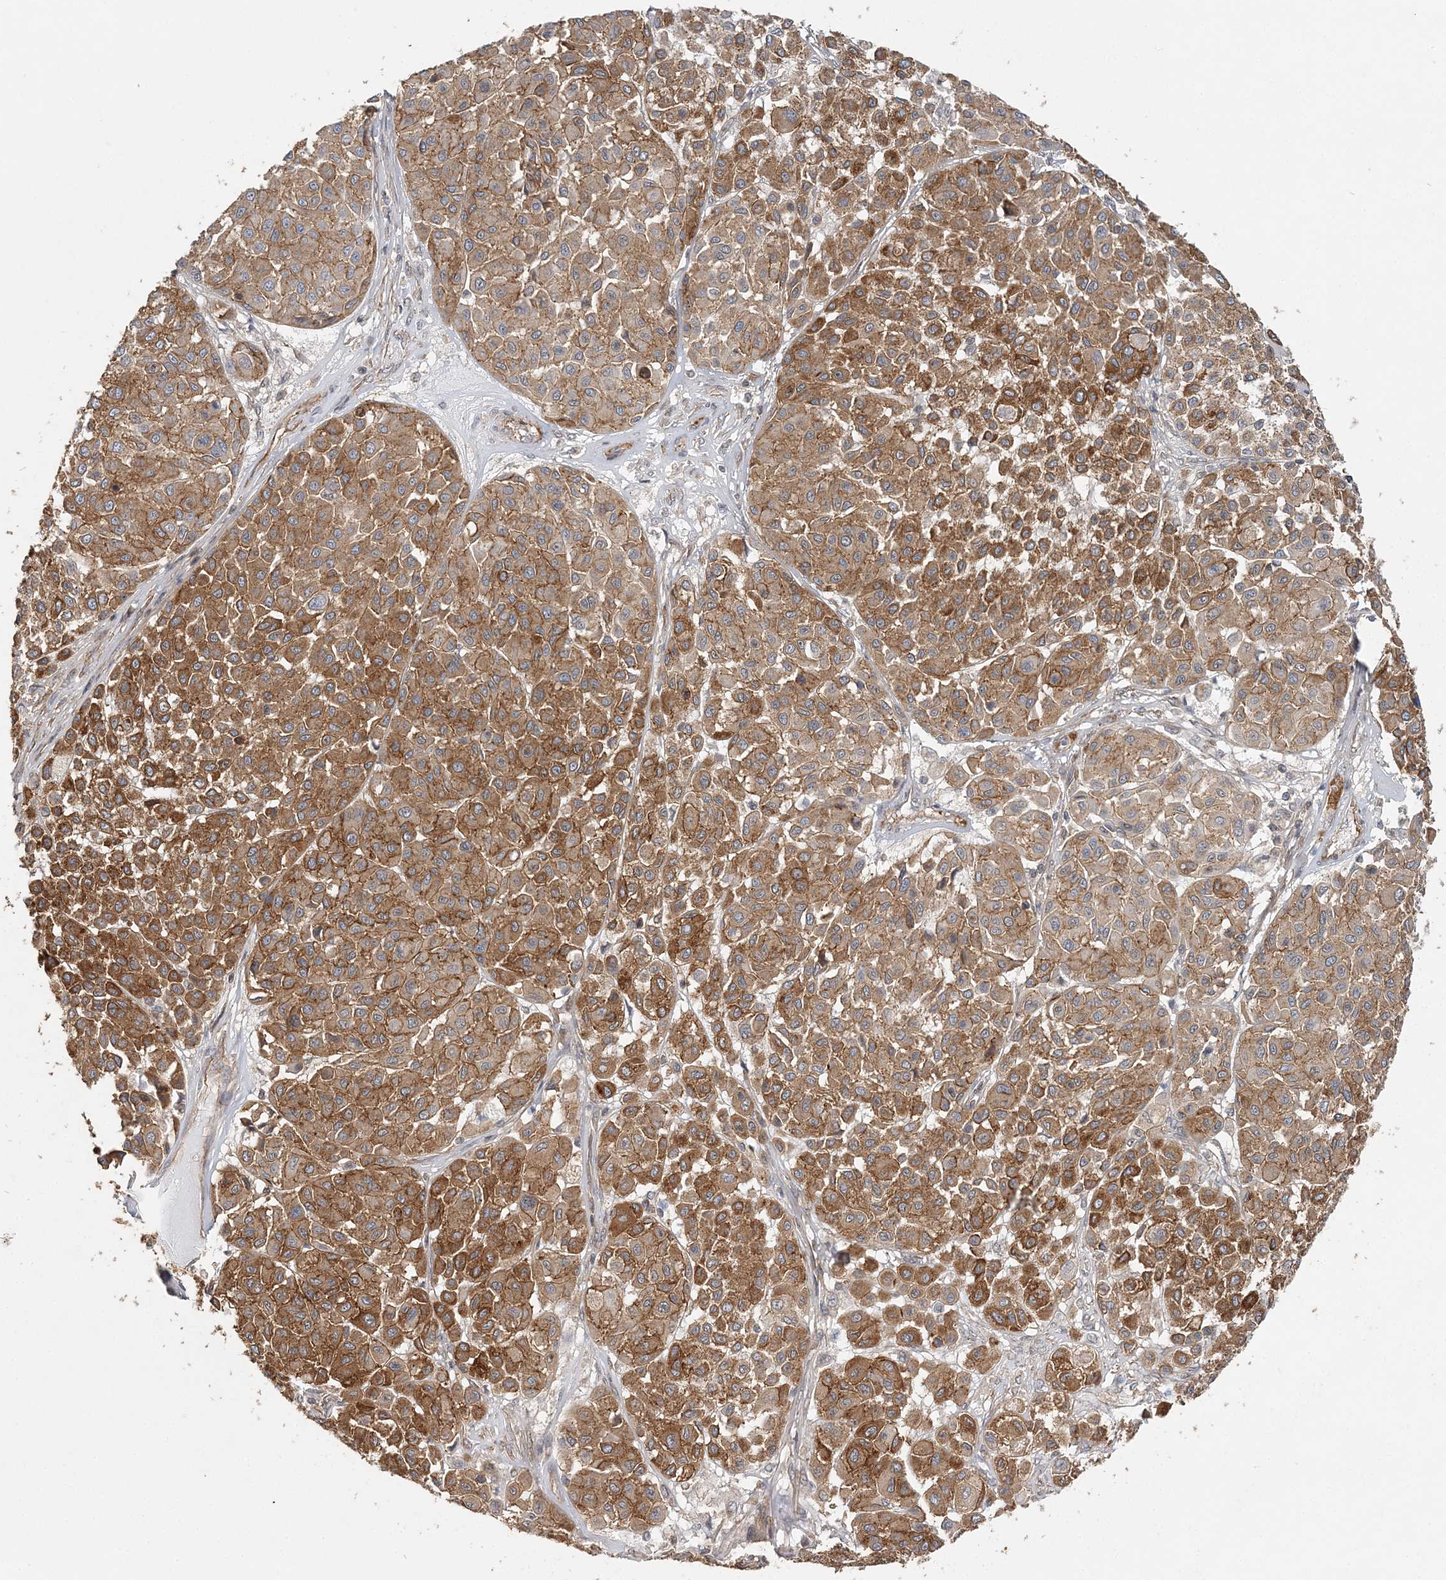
{"staining": {"intensity": "strong", "quantity": ">75%", "location": "cytoplasmic/membranous"}, "tissue": "melanoma", "cell_type": "Tumor cells", "image_type": "cancer", "snomed": [{"axis": "morphology", "description": "Malignant melanoma, Metastatic site"}, {"axis": "topography", "description": "Soft tissue"}], "caption": "Malignant melanoma (metastatic site) tissue shows strong cytoplasmic/membranous positivity in approximately >75% of tumor cells, visualized by immunohistochemistry.", "gene": "MAT2B", "patient": {"sex": "male", "age": 41}}